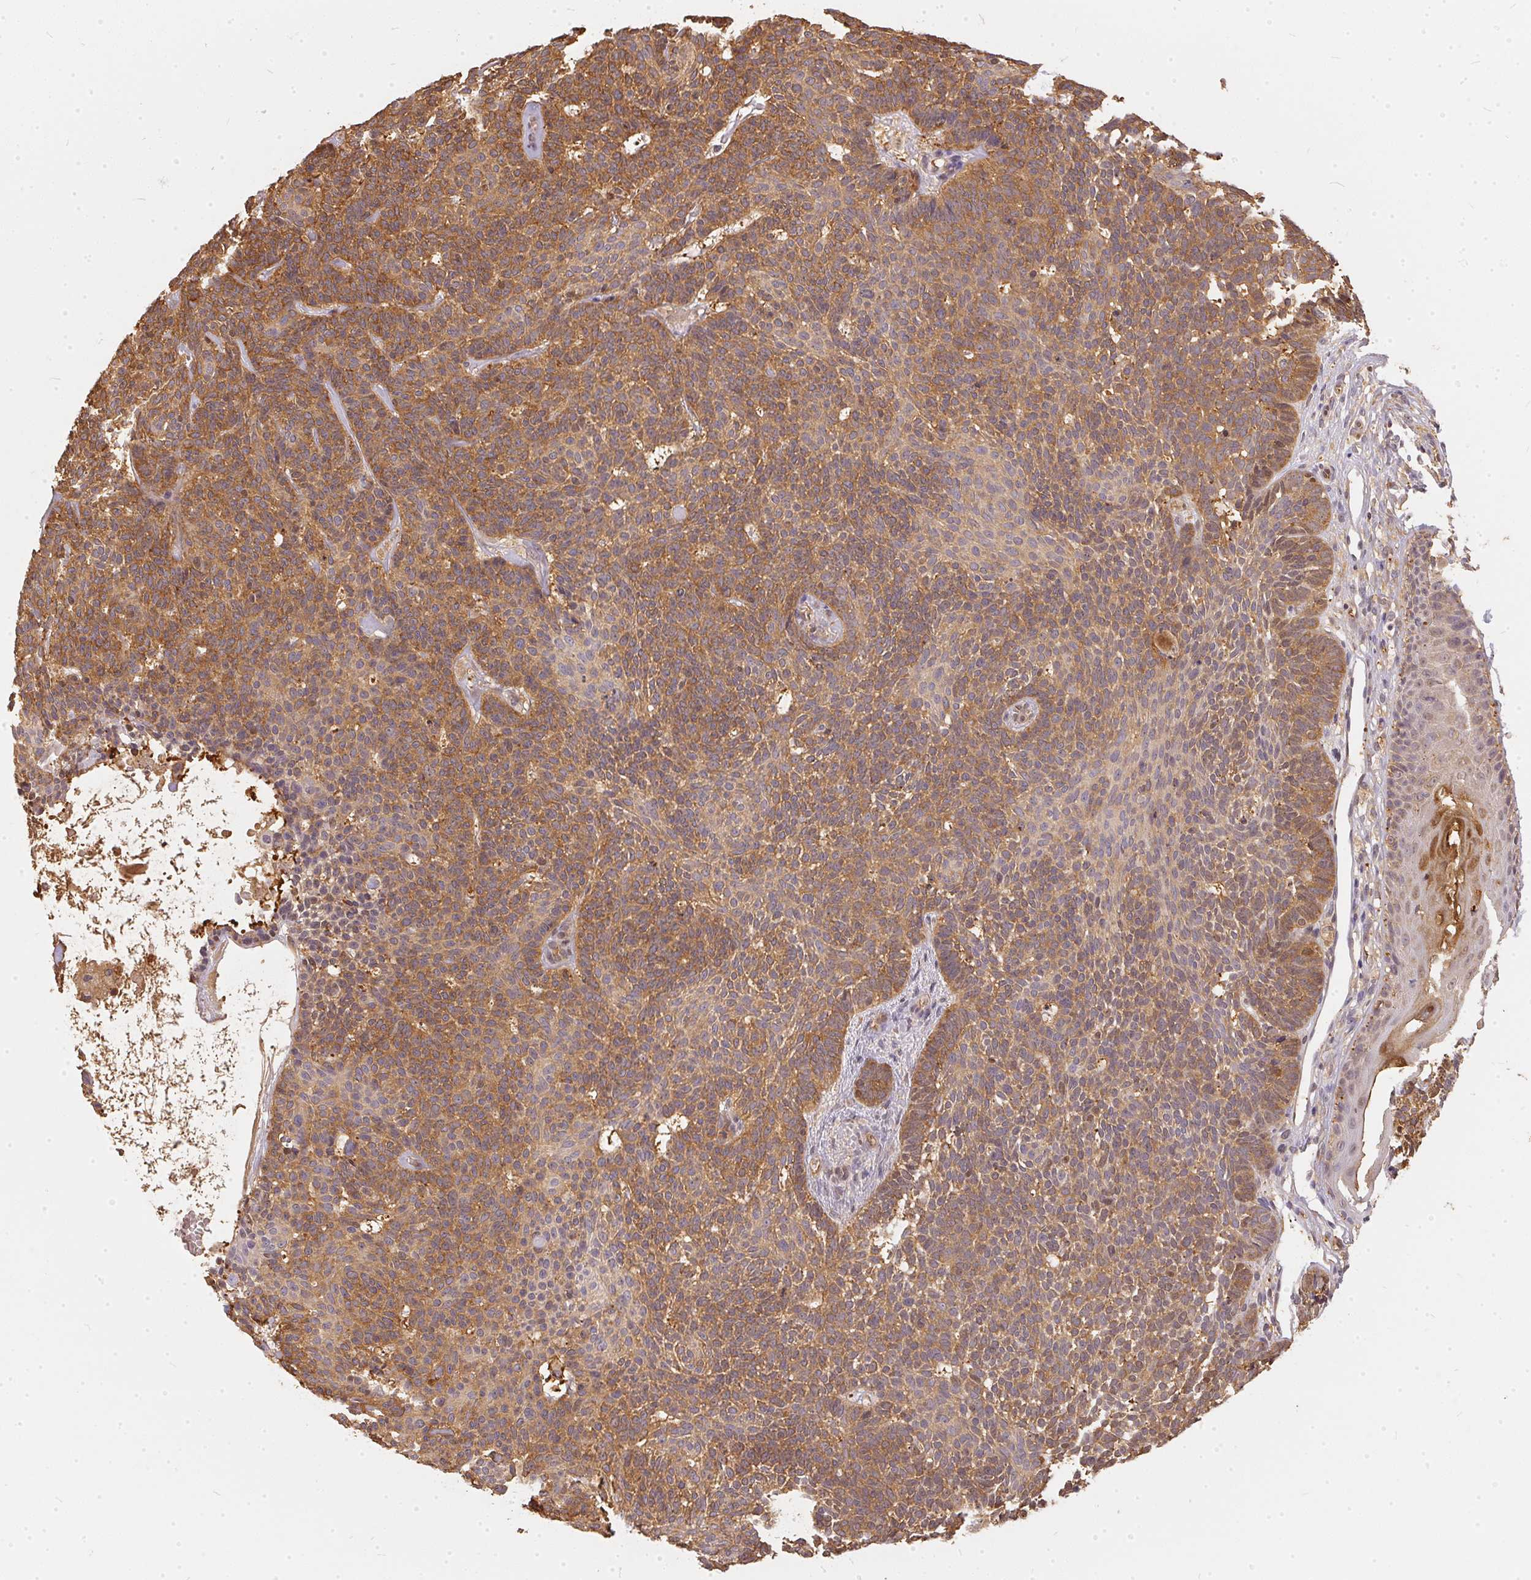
{"staining": {"intensity": "moderate", "quantity": ">75%", "location": "cytoplasmic/membranous"}, "tissue": "skin cancer", "cell_type": "Tumor cells", "image_type": "cancer", "snomed": [{"axis": "morphology", "description": "Basal cell carcinoma"}, {"axis": "topography", "description": "Skin"}], "caption": "This is an image of immunohistochemistry (IHC) staining of skin cancer, which shows moderate staining in the cytoplasmic/membranous of tumor cells.", "gene": "BLMH", "patient": {"sex": "female", "age": 85}}